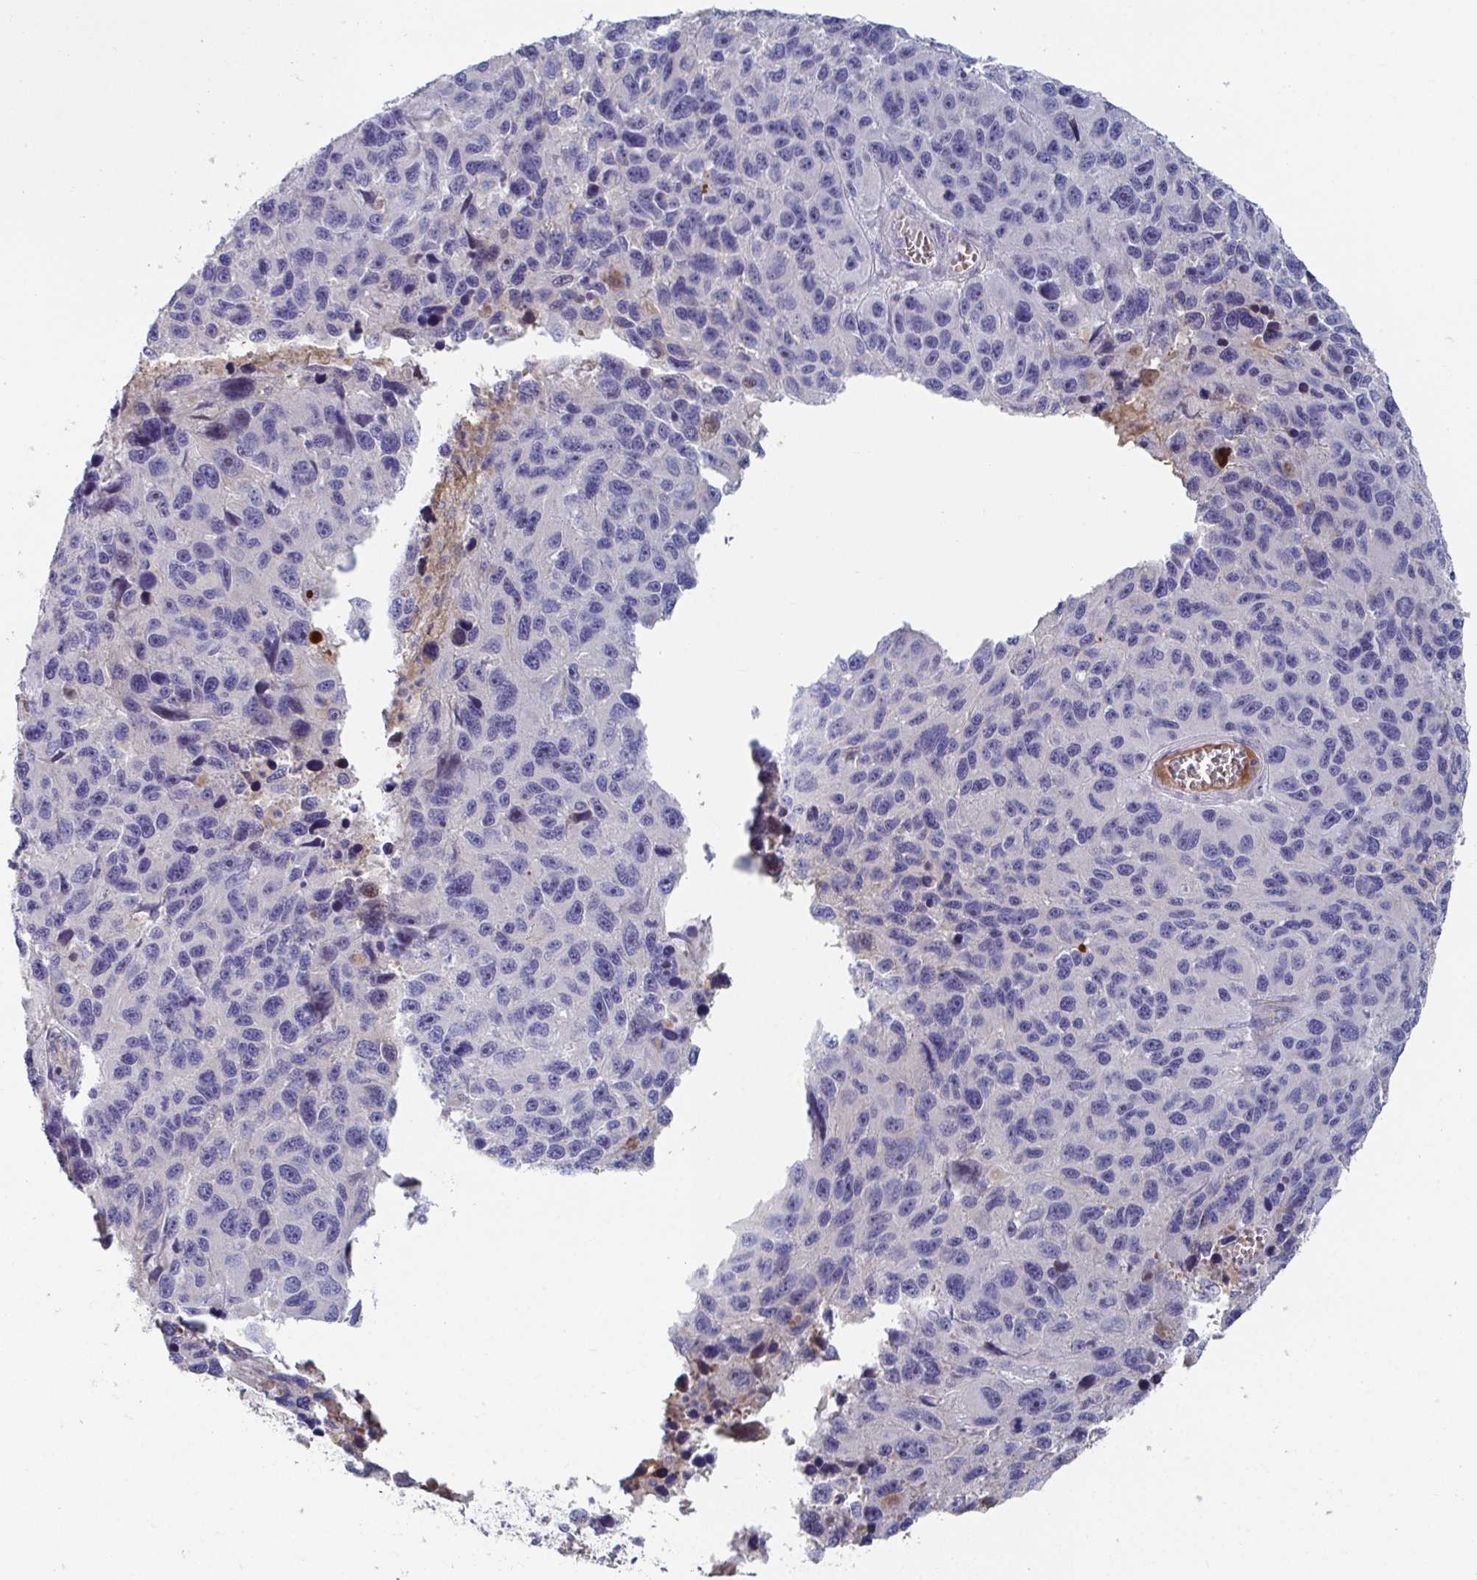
{"staining": {"intensity": "weak", "quantity": "<25%", "location": "nuclear"}, "tissue": "melanoma", "cell_type": "Tumor cells", "image_type": "cancer", "snomed": [{"axis": "morphology", "description": "Malignant melanoma, NOS"}, {"axis": "topography", "description": "Skin"}], "caption": "Melanoma was stained to show a protein in brown. There is no significant expression in tumor cells. The staining is performed using DAB (3,3'-diaminobenzidine) brown chromogen with nuclei counter-stained in using hematoxylin.", "gene": "ANO5", "patient": {"sex": "male", "age": 53}}